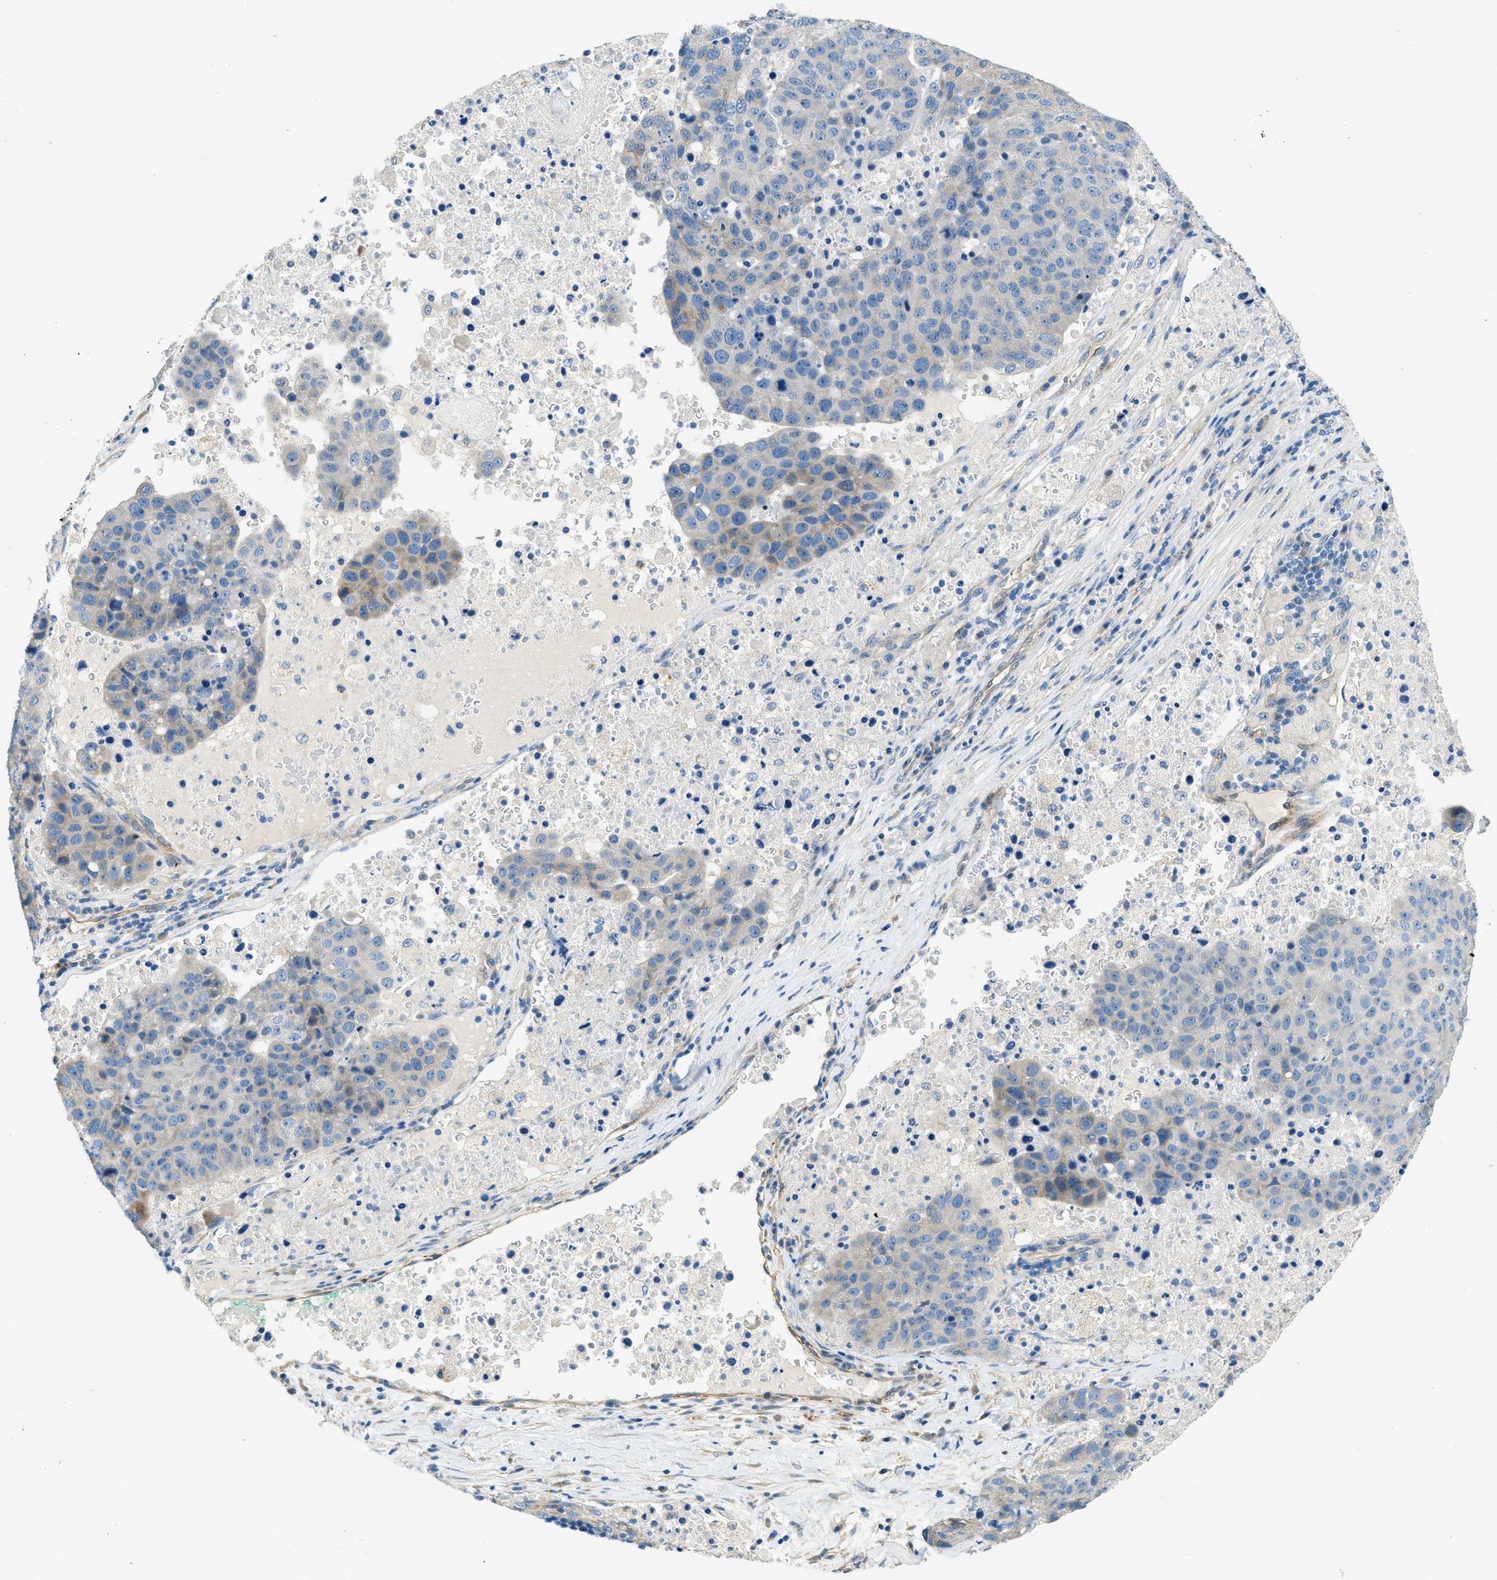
{"staining": {"intensity": "negative", "quantity": "none", "location": "none"}, "tissue": "pancreatic cancer", "cell_type": "Tumor cells", "image_type": "cancer", "snomed": [{"axis": "morphology", "description": "Adenocarcinoma, NOS"}, {"axis": "topography", "description": "Pancreas"}], "caption": "Immunohistochemical staining of human pancreatic cancer shows no significant positivity in tumor cells.", "gene": "ZNF367", "patient": {"sex": "female", "age": 61}}